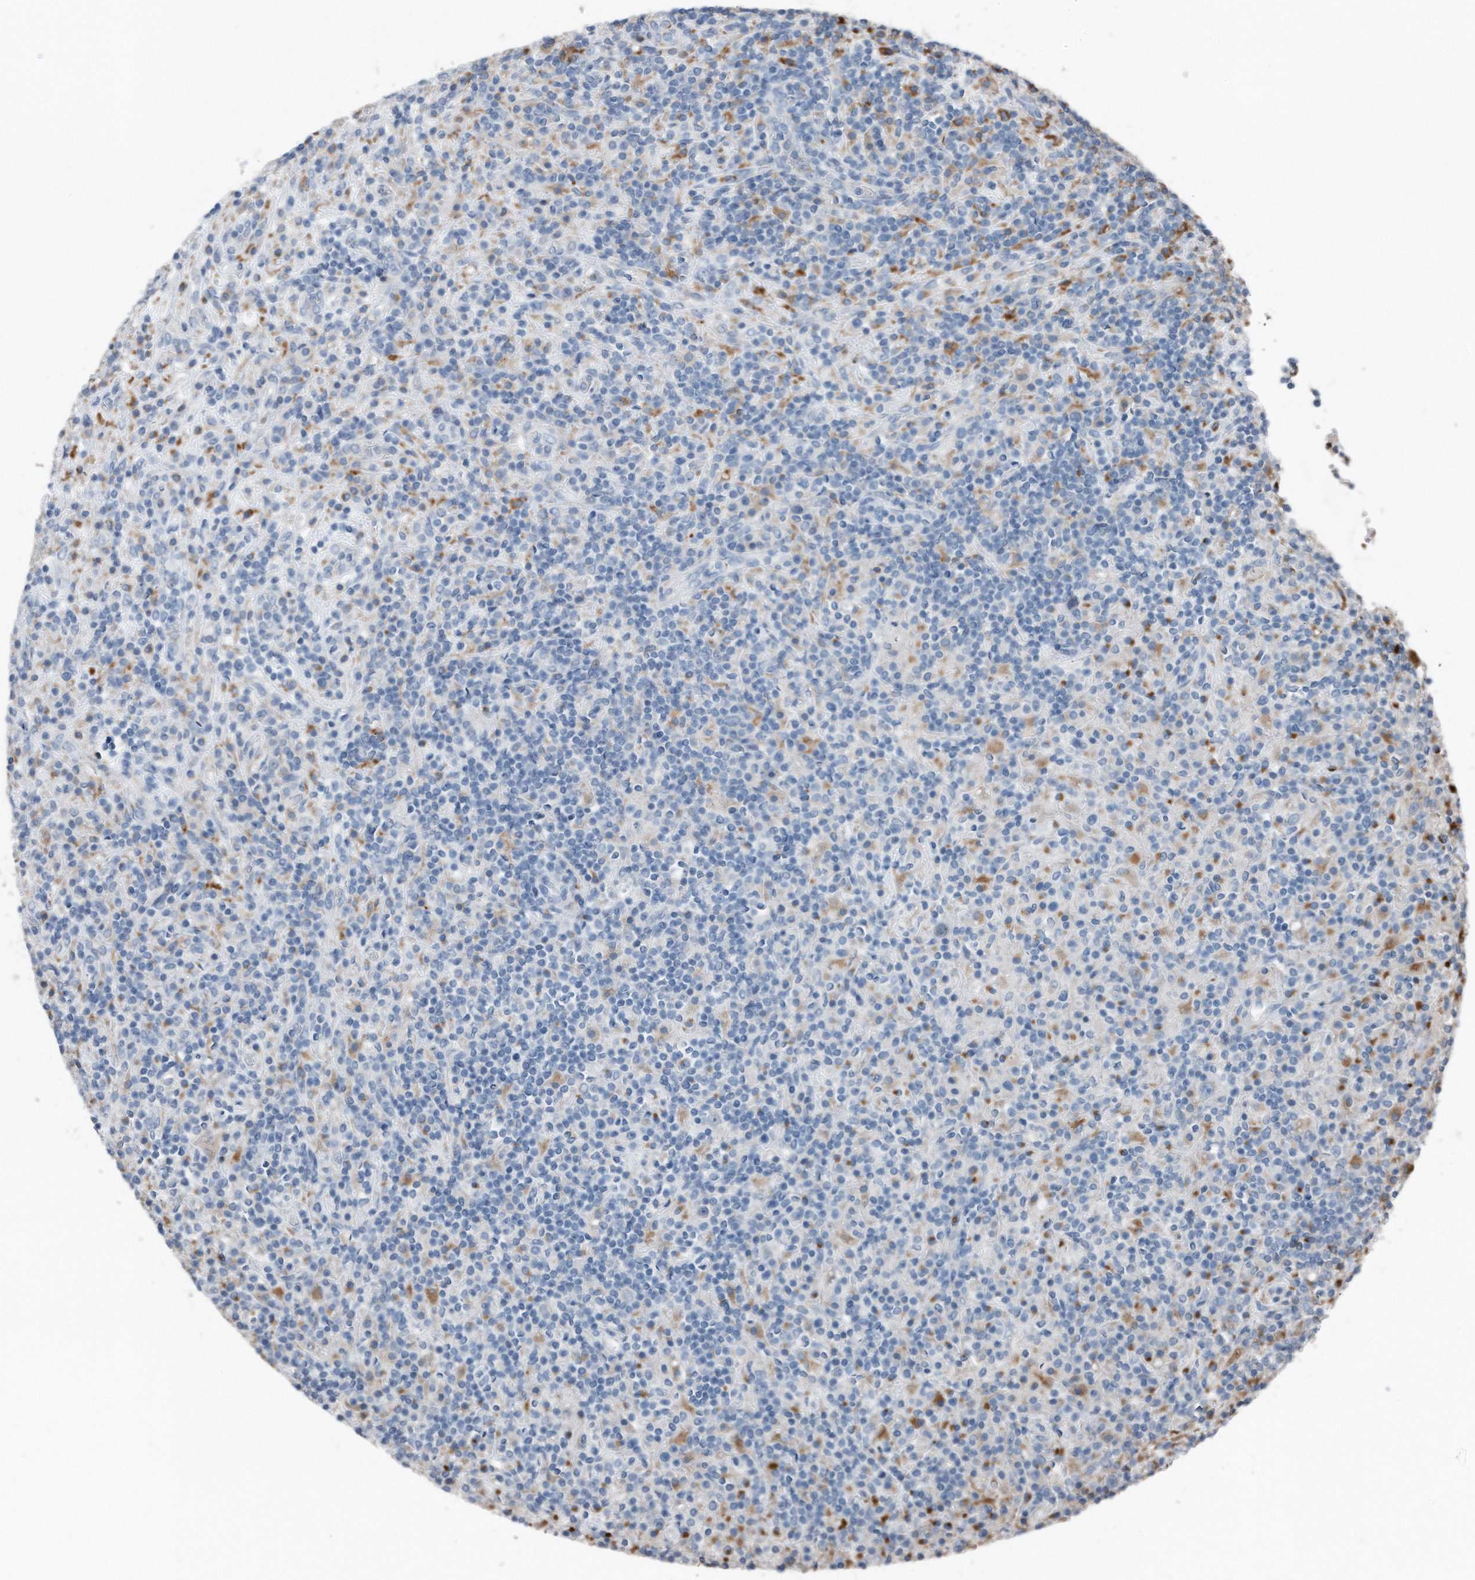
{"staining": {"intensity": "negative", "quantity": "none", "location": "none"}, "tissue": "lymphoma", "cell_type": "Tumor cells", "image_type": "cancer", "snomed": [{"axis": "morphology", "description": "Hodgkin's disease, NOS"}, {"axis": "topography", "description": "Lymph node"}], "caption": "An immunohistochemistry (IHC) micrograph of lymphoma is shown. There is no staining in tumor cells of lymphoma.", "gene": "ZNF772", "patient": {"sex": "male", "age": 70}}